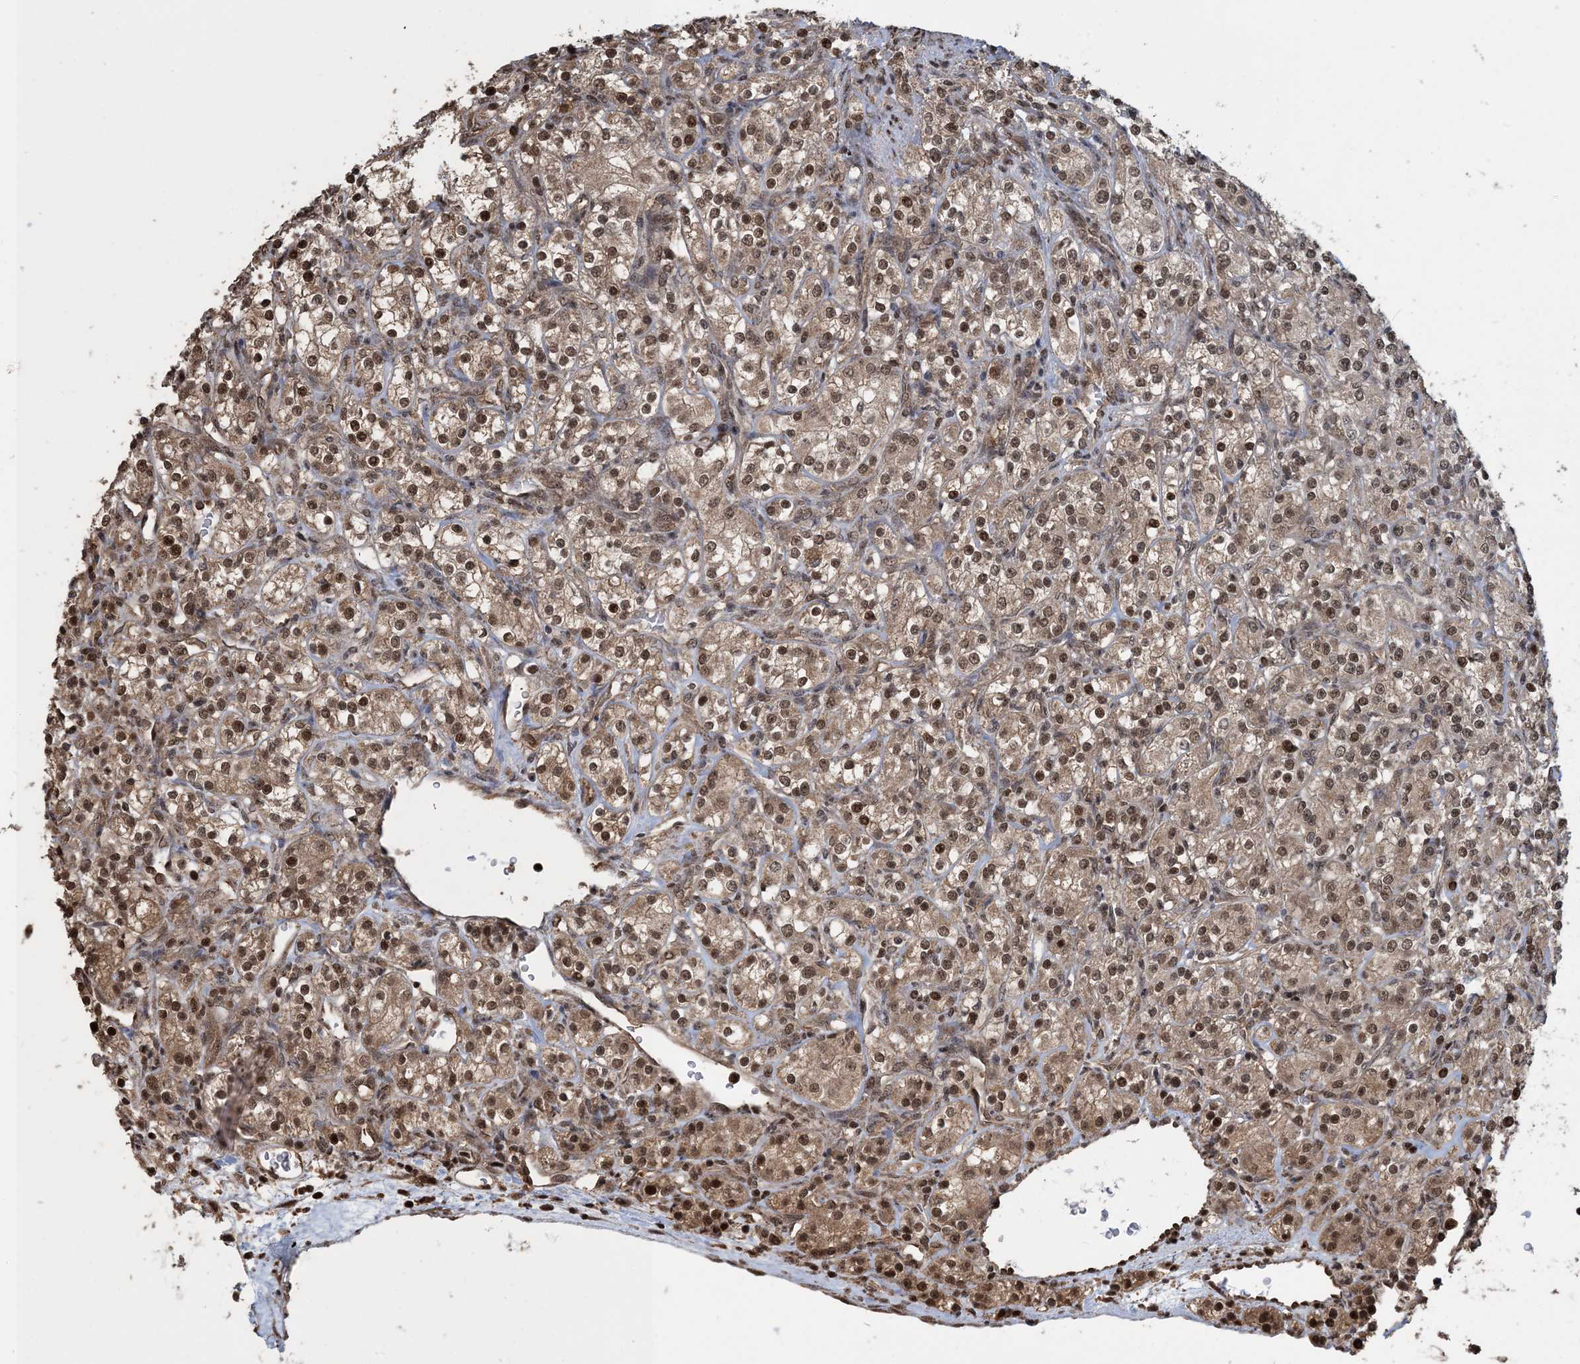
{"staining": {"intensity": "moderate", "quantity": ">75%", "location": "cytoplasmic/membranous,nuclear"}, "tissue": "renal cancer", "cell_type": "Tumor cells", "image_type": "cancer", "snomed": [{"axis": "morphology", "description": "Adenocarcinoma, NOS"}, {"axis": "topography", "description": "Kidney"}], "caption": "Immunohistochemical staining of renal adenocarcinoma shows medium levels of moderate cytoplasmic/membranous and nuclear protein positivity in approximately >75% of tumor cells.", "gene": "HSPA1A", "patient": {"sex": "male", "age": 77}}